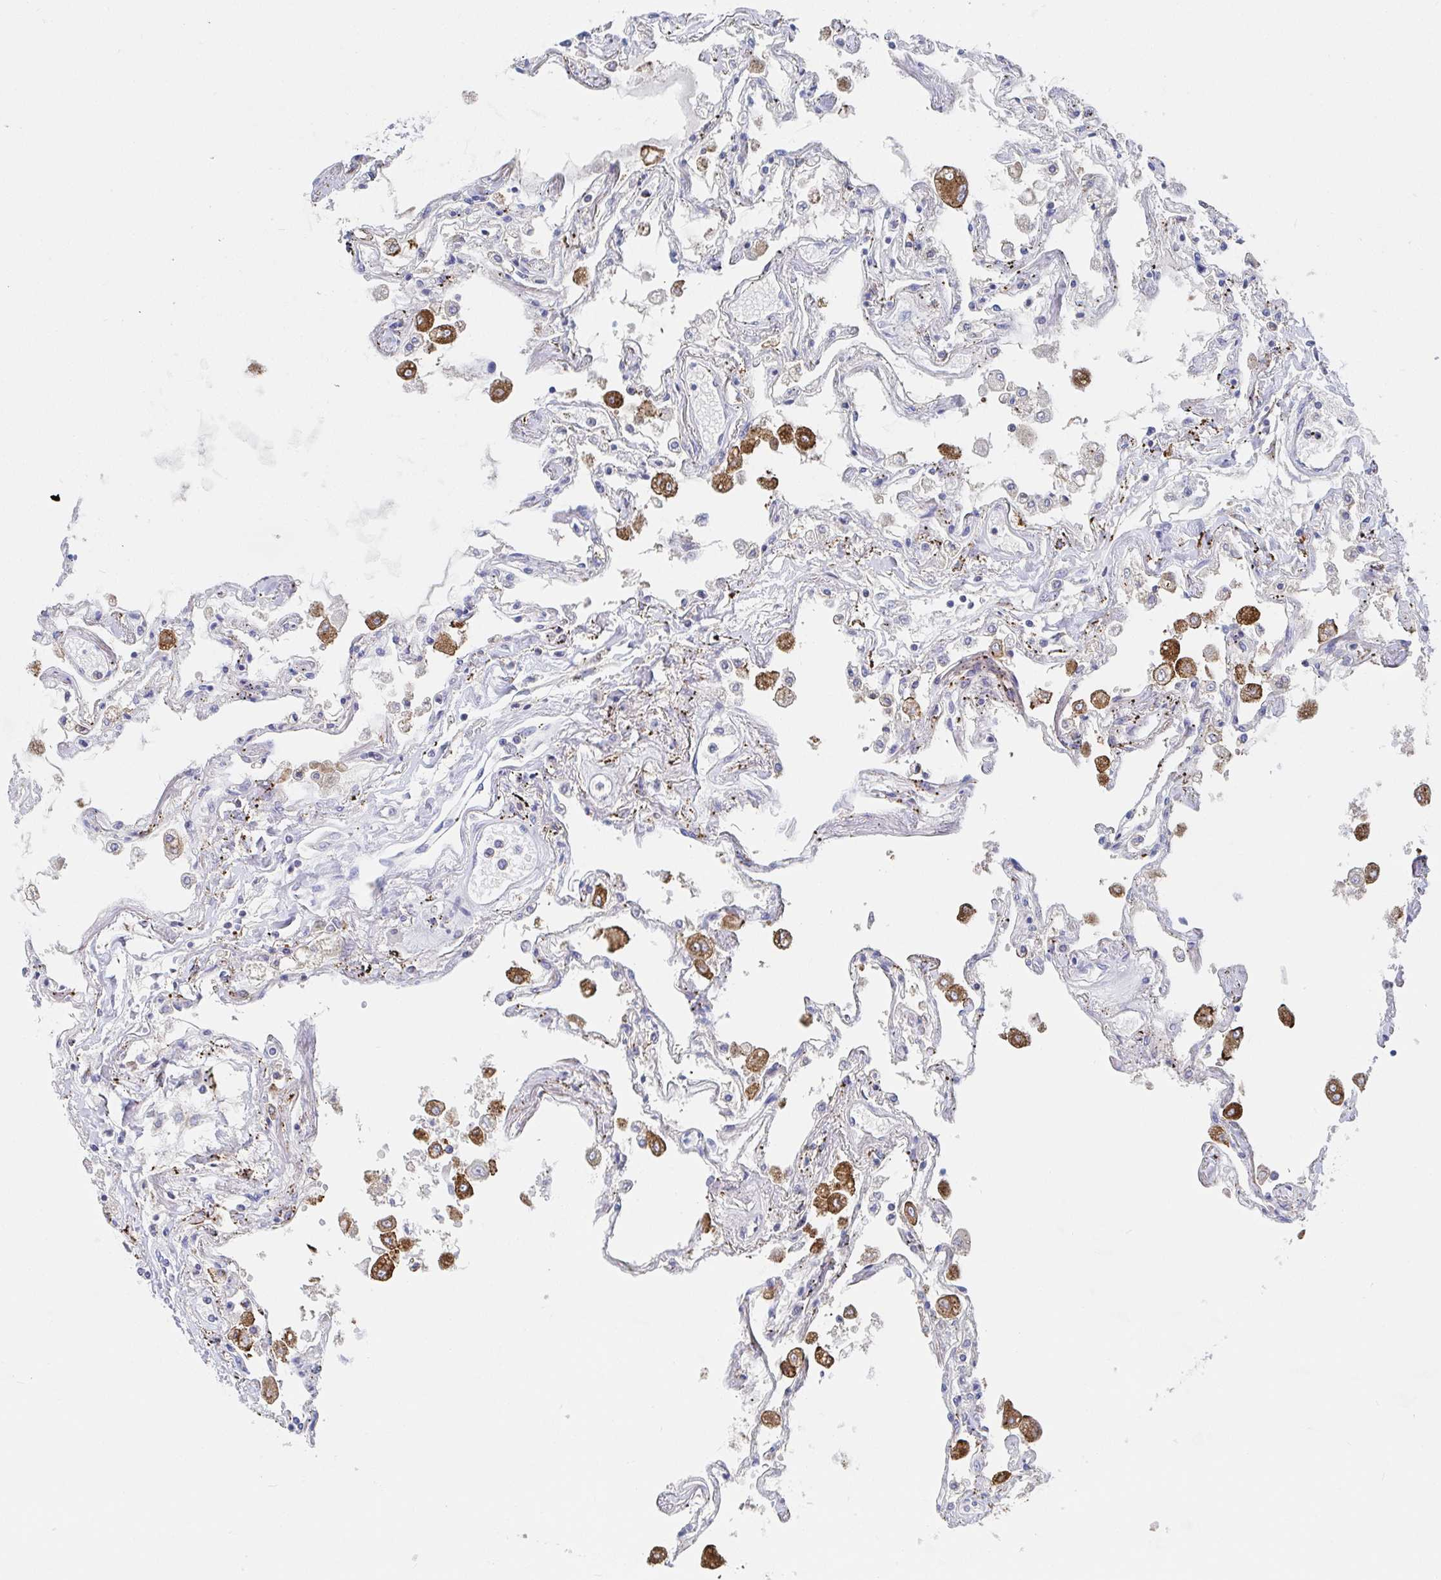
{"staining": {"intensity": "strong", "quantity": "<25%", "location": "cytoplasmic/membranous"}, "tissue": "lung", "cell_type": "Alveolar cells", "image_type": "normal", "snomed": [{"axis": "morphology", "description": "Normal tissue, NOS"}, {"axis": "morphology", "description": "Adenocarcinoma, NOS"}, {"axis": "topography", "description": "Cartilage tissue"}, {"axis": "topography", "description": "Lung"}], "caption": "The histopathology image shows staining of benign lung, revealing strong cytoplasmic/membranous protein staining (brown color) within alveolar cells. The staining was performed using DAB, with brown indicating positive protein expression. Nuclei are stained blue with hematoxylin.", "gene": "ZNF100", "patient": {"sex": "female", "age": 67}}